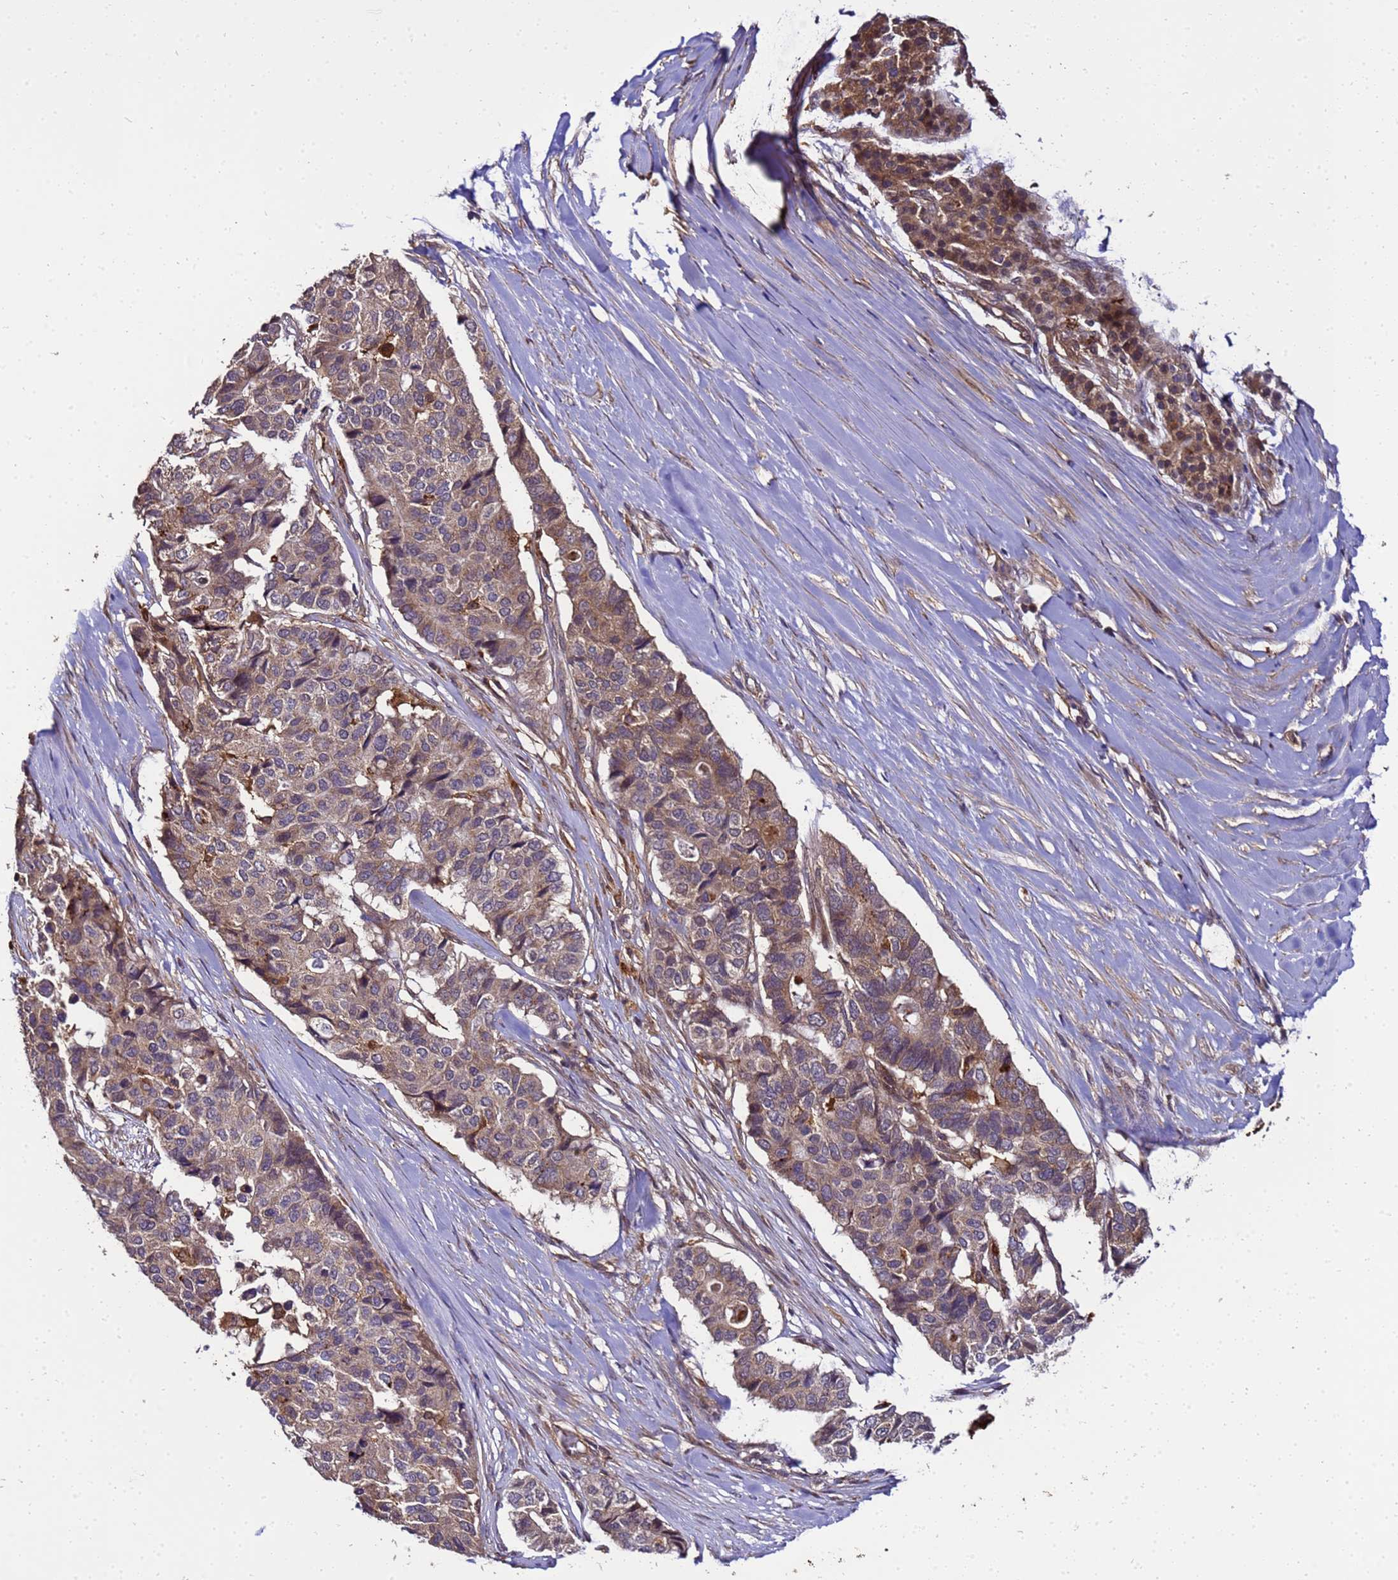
{"staining": {"intensity": "moderate", "quantity": ">75%", "location": "cytoplasmic/membranous"}, "tissue": "pancreatic cancer", "cell_type": "Tumor cells", "image_type": "cancer", "snomed": [{"axis": "morphology", "description": "Adenocarcinoma, NOS"}, {"axis": "topography", "description": "Pancreas"}], "caption": "Tumor cells demonstrate moderate cytoplasmic/membranous expression in about >75% of cells in pancreatic cancer (adenocarcinoma). Using DAB (brown) and hematoxylin (blue) stains, captured at high magnification using brightfield microscopy.", "gene": "TRABD", "patient": {"sex": "male", "age": 50}}